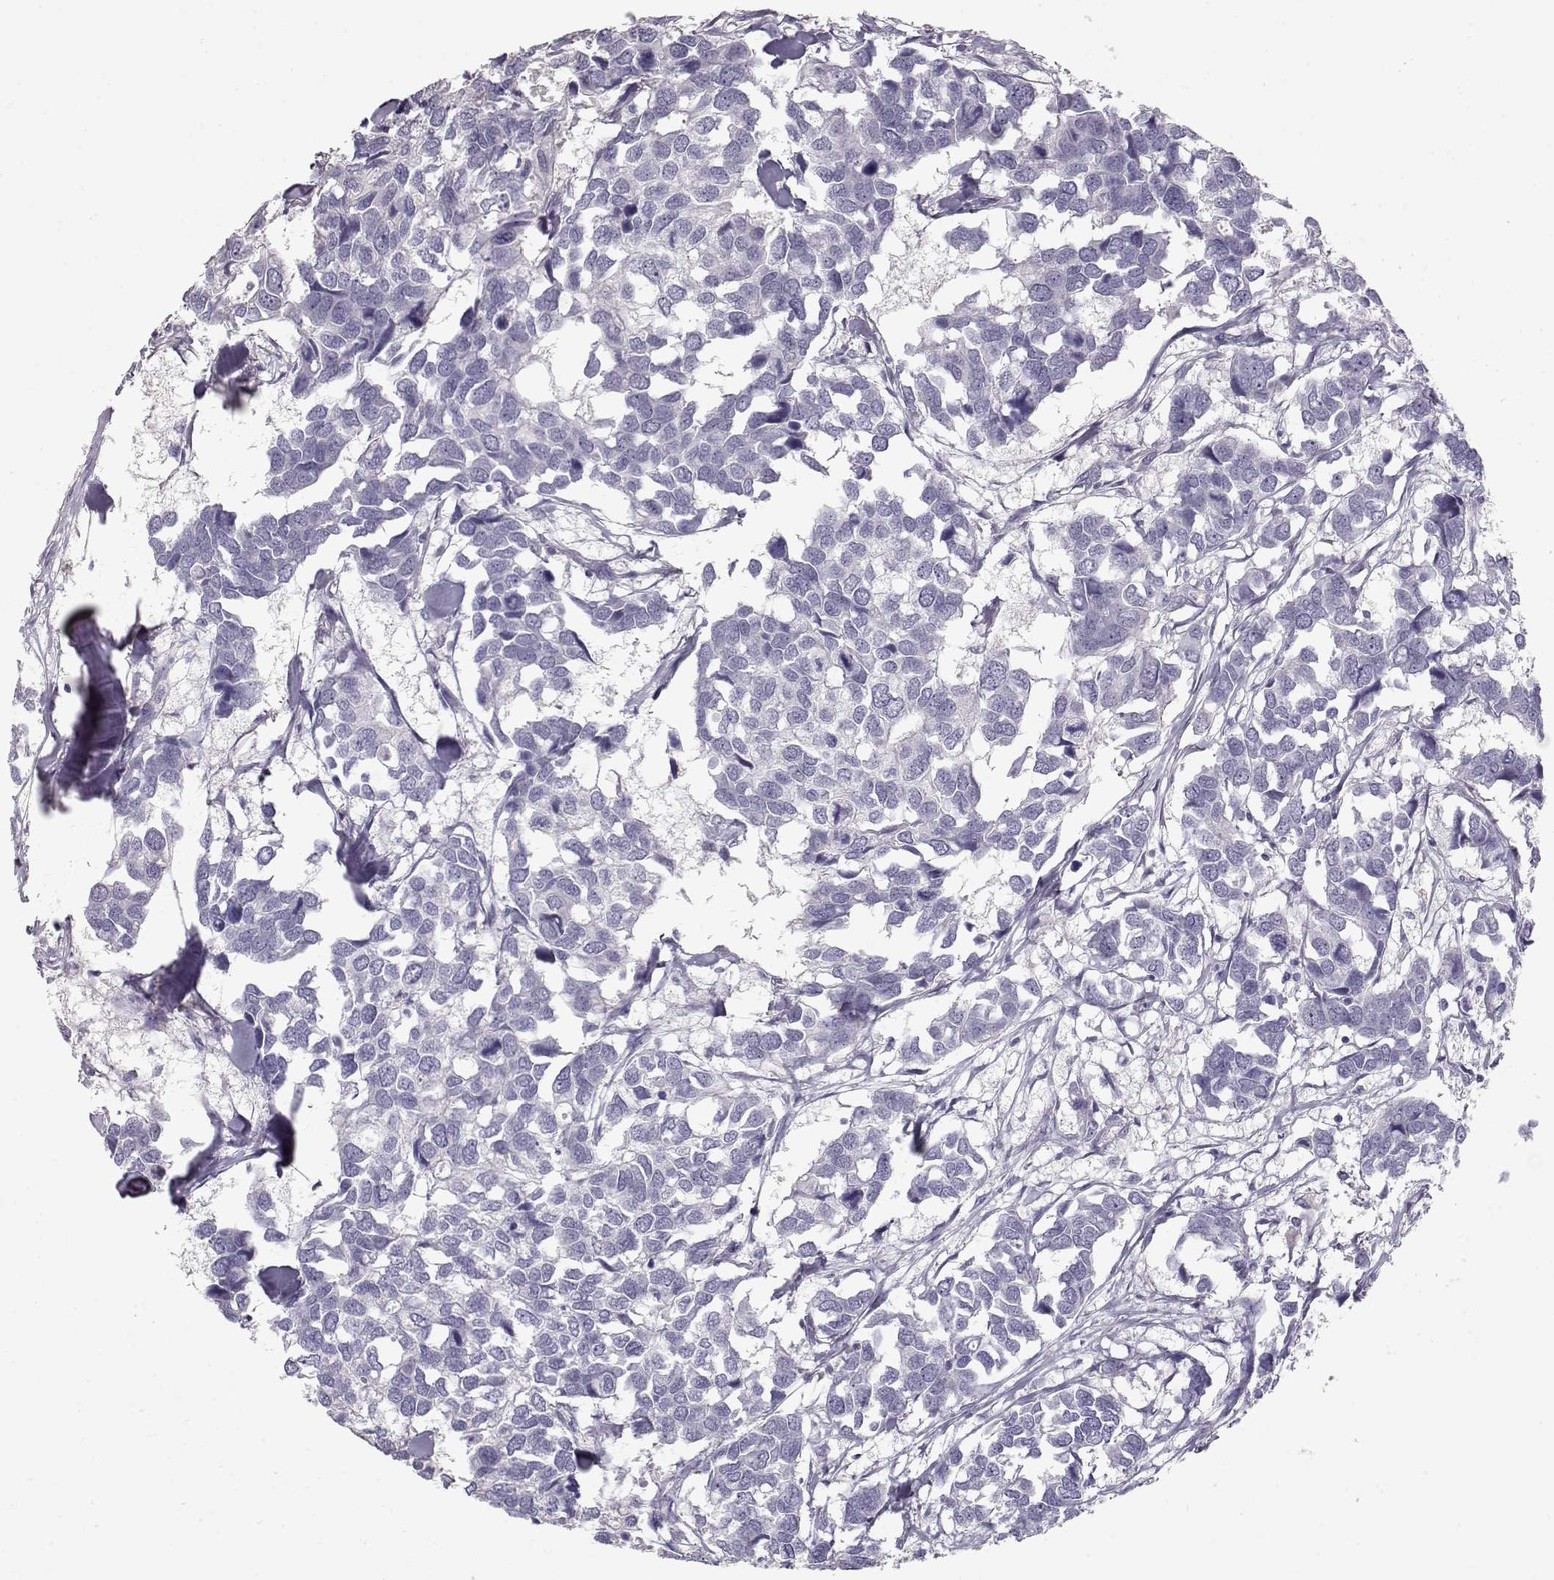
{"staining": {"intensity": "negative", "quantity": "none", "location": "none"}, "tissue": "breast cancer", "cell_type": "Tumor cells", "image_type": "cancer", "snomed": [{"axis": "morphology", "description": "Duct carcinoma"}, {"axis": "topography", "description": "Breast"}], "caption": "Tumor cells are negative for brown protein staining in breast cancer (invasive ductal carcinoma).", "gene": "SLC18A1", "patient": {"sex": "female", "age": 83}}